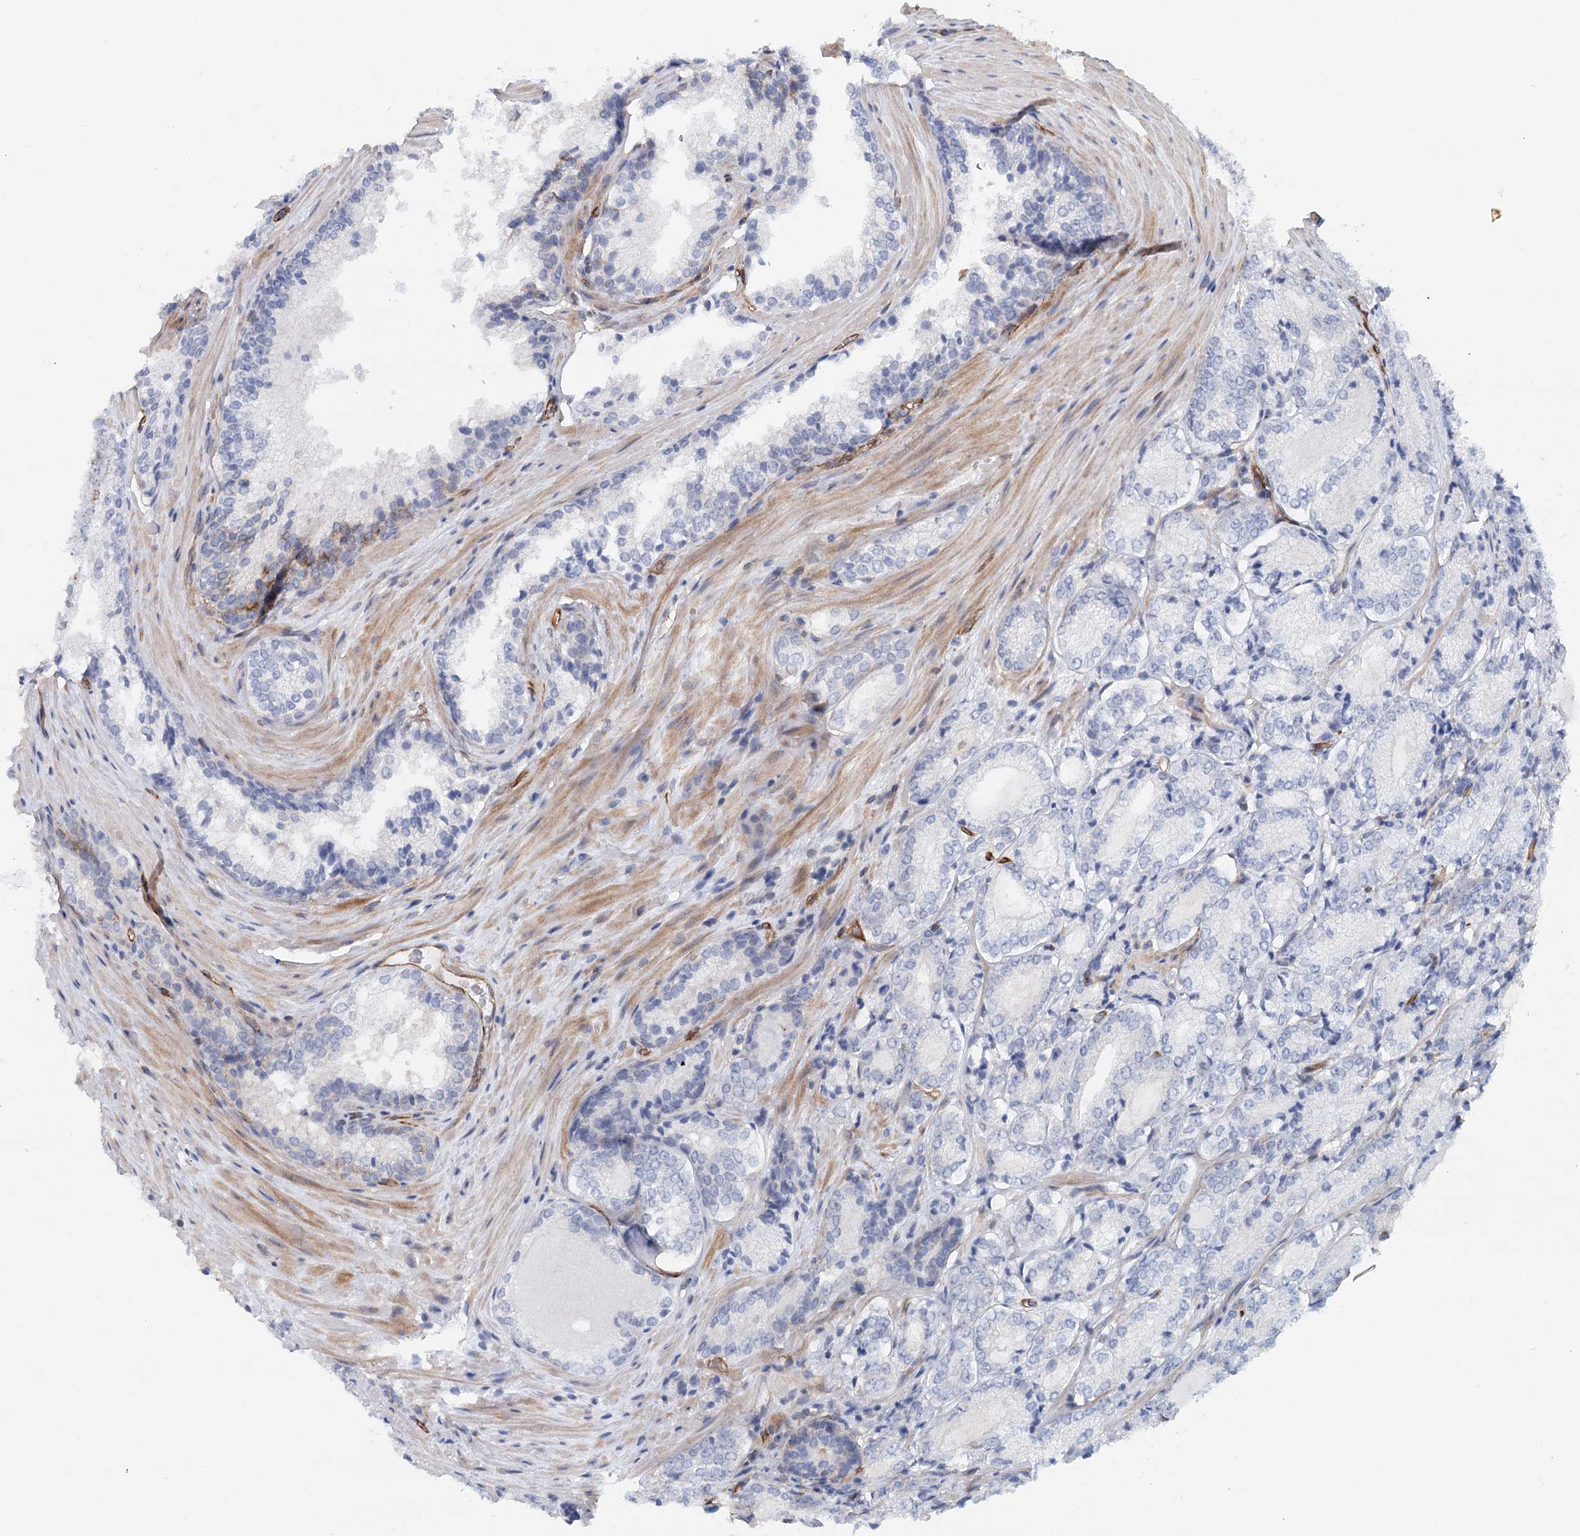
{"staining": {"intensity": "negative", "quantity": "none", "location": "none"}, "tissue": "prostate cancer", "cell_type": "Tumor cells", "image_type": "cancer", "snomed": [{"axis": "morphology", "description": "Adenocarcinoma, Low grade"}, {"axis": "topography", "description": "Prostate"}], "caption": "Image shows no significant protein expression in tumor cells of prostate cancer. (DAB IHC, high magnification).", "gene": "SYNPO", "patient": {"sex": "male", "age": 74}}